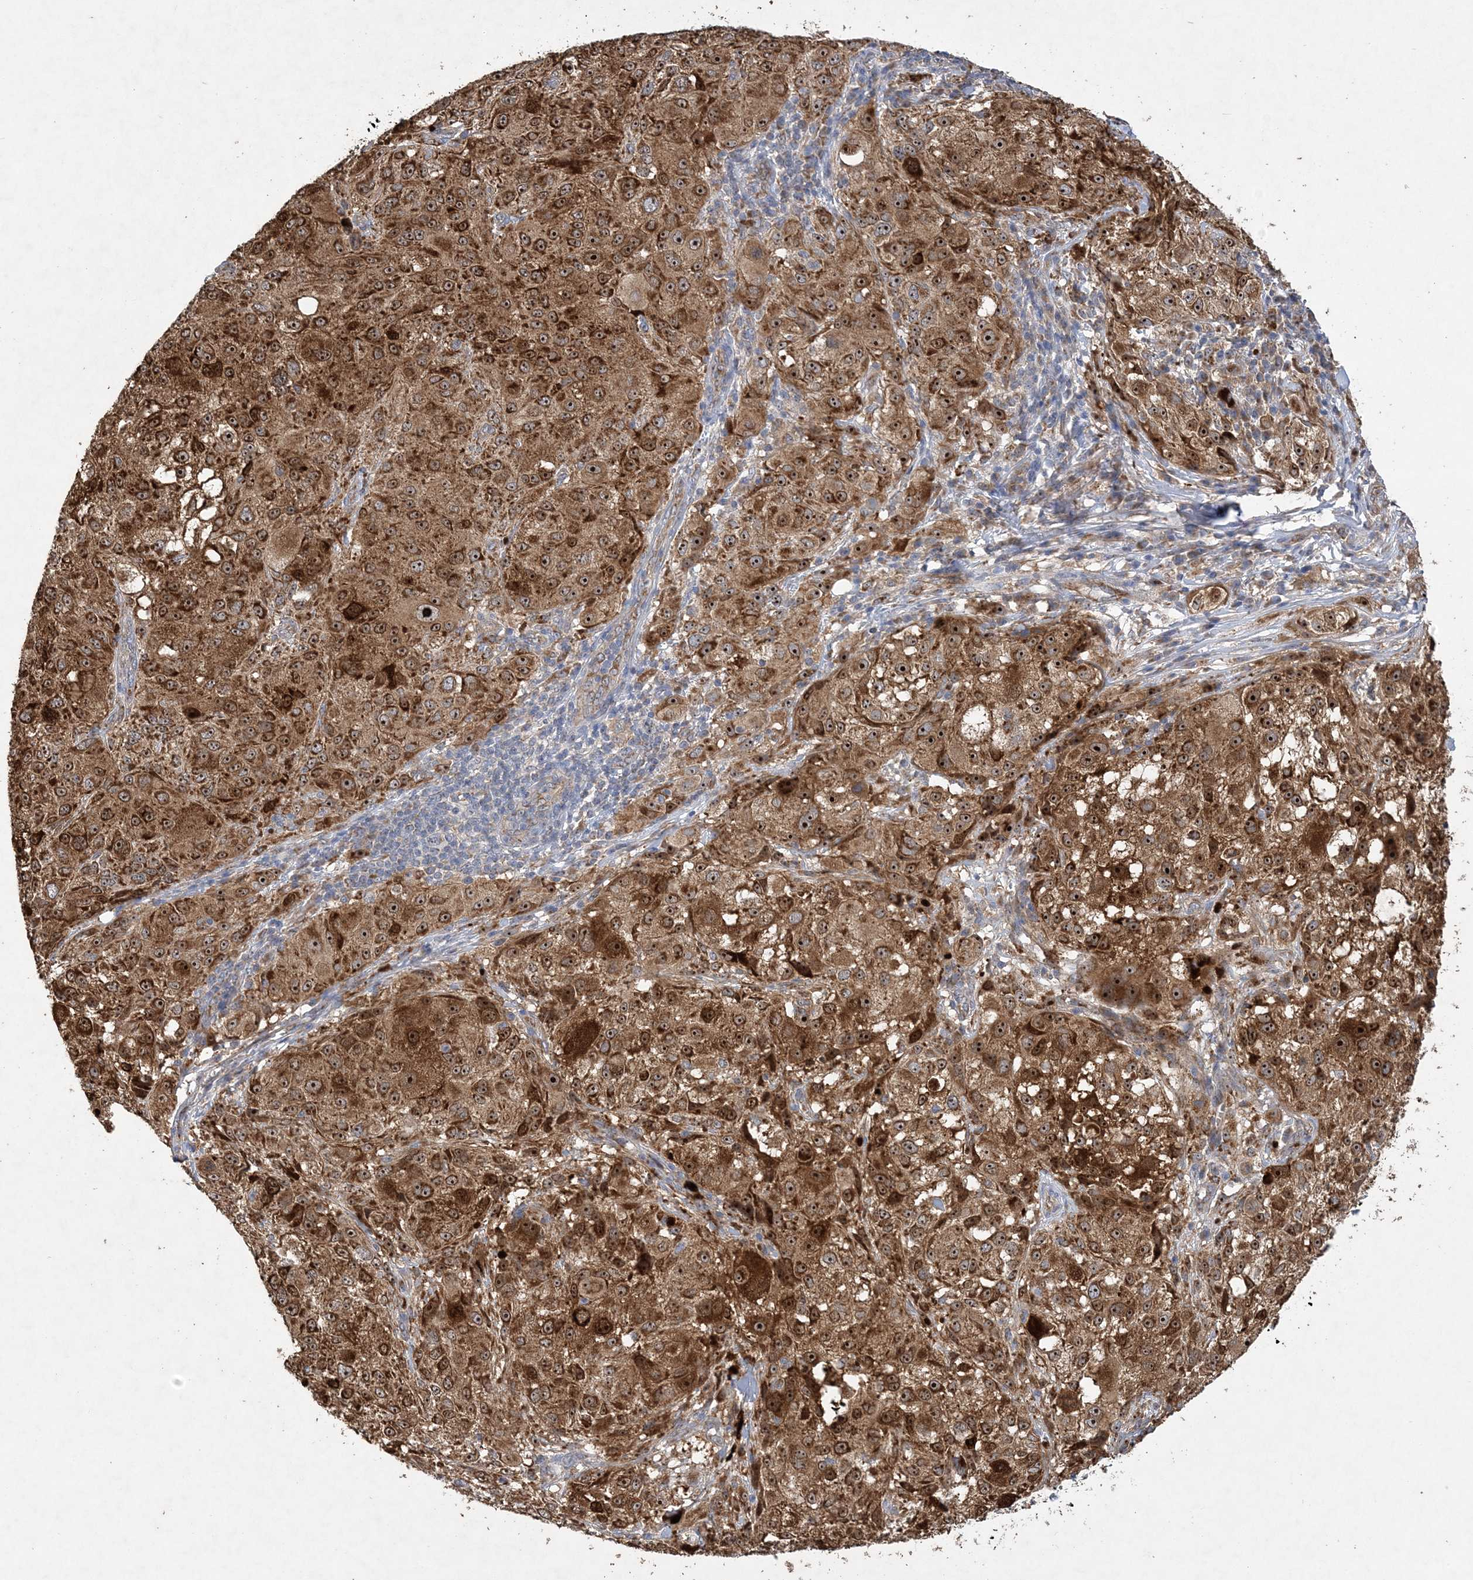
{"staining": {"intensity": "strong", "quantity": ">75%", "location": "cytoplasmic/membranous,nuclear"}, "tissue": "melanoma", "cell_type": "Tumor cells", "image_type": "cancer", "snomed": [{"axis": "morphology", "description": "Necrosis, NOS"}, {"axis": "morphology", "description": "Malignant melanoma, NOS"}, {"axis": "topography", "description": "Skin"}], "caption": "Protein expression analysis of human melanoma reveals strong cytoplasmic/membranous and nuclear staining in about >75% of tumor cells. (DAB (3,3'-diaminobenzidine) = brown stain, brightfield microscopy at high magnification).", "gene": "FEZ2", "patient": {"sex": "female", "age": 87}}